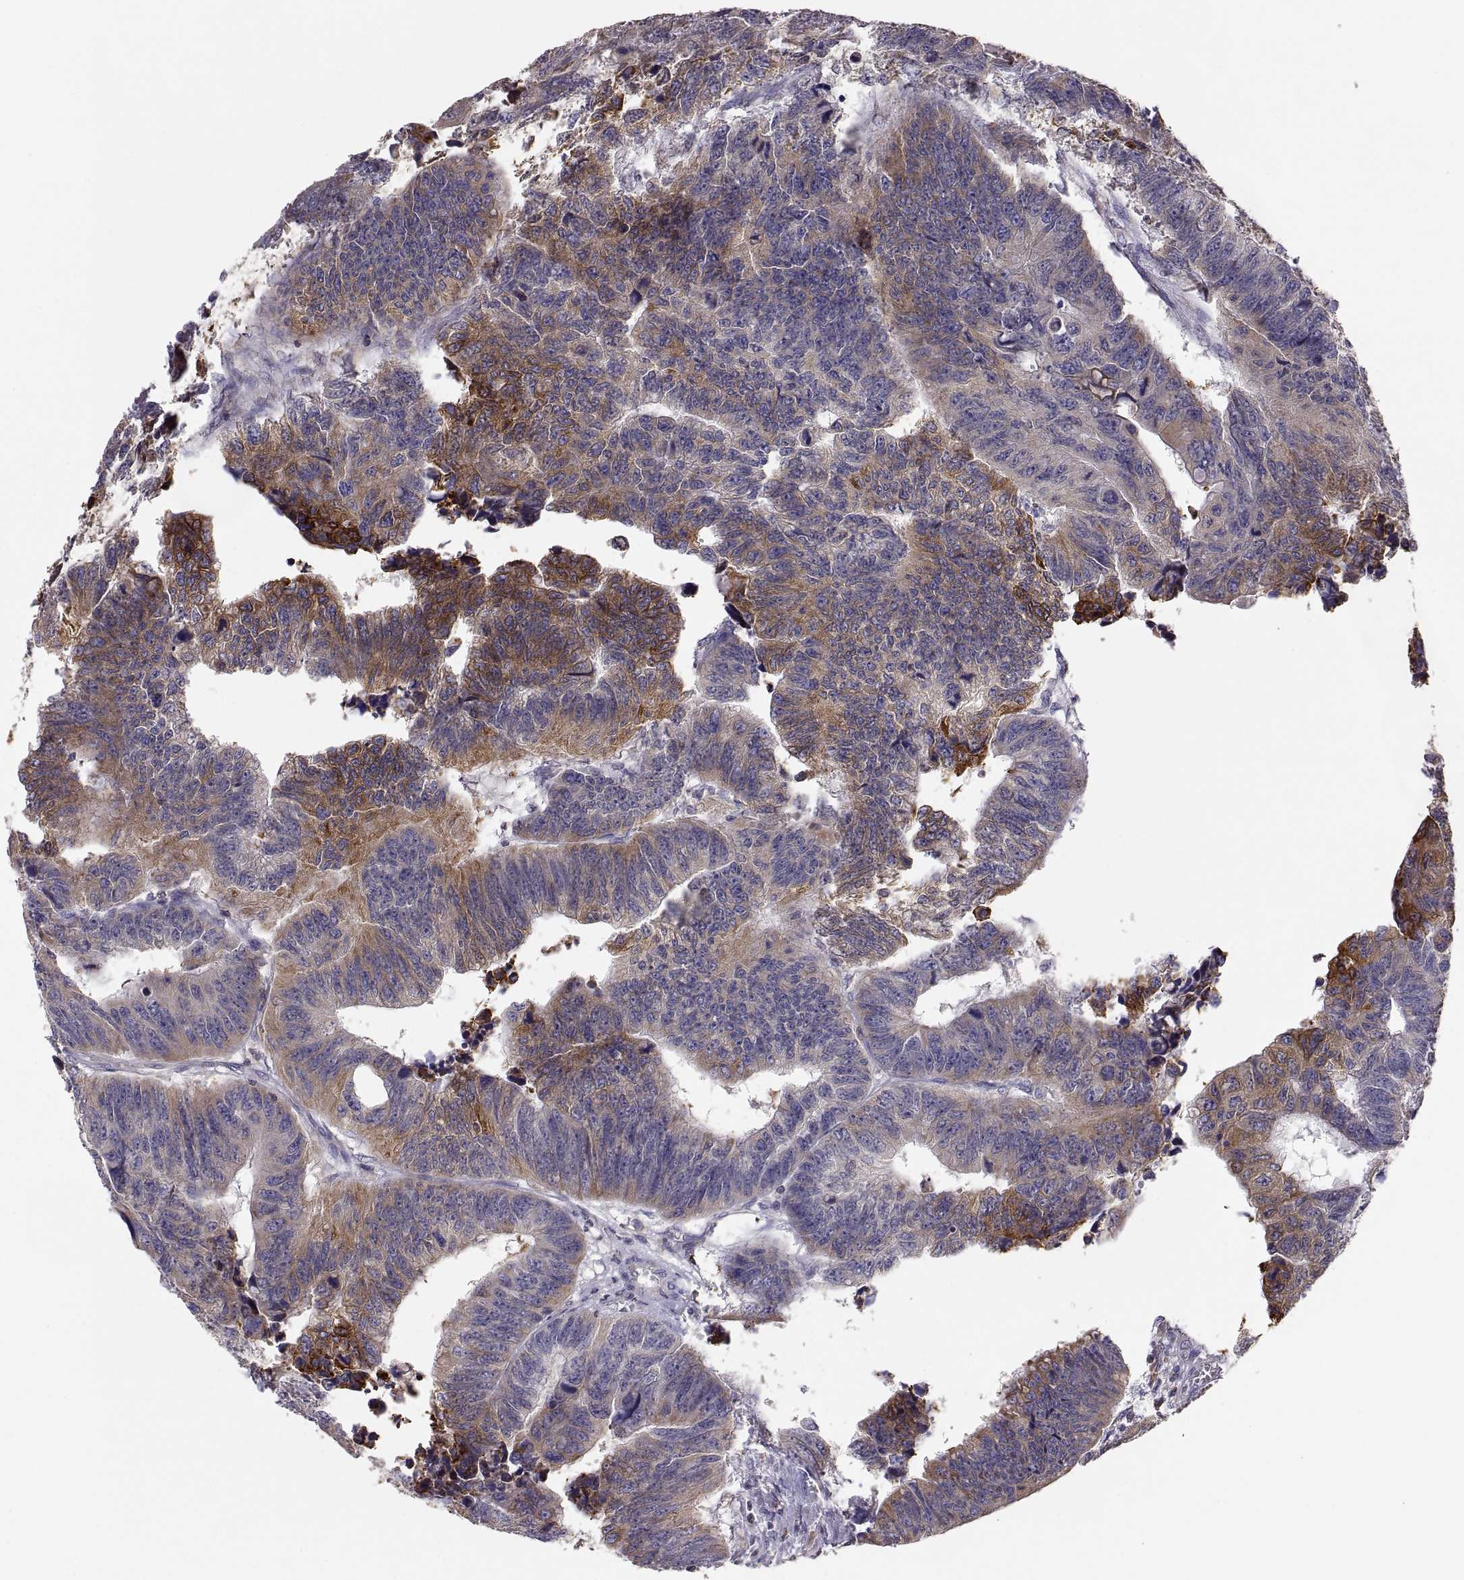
{"staining": {"intensity": "moderate", "quantity": "<25%", "location": "cytoplasmic/membranous"}, "tissue": "colorectal cancer", "cell_type": "Tumor cells", "image_type": "cancer", "snomed": [{"axis": "morphology", "description": "Adenocarcinoma, NOS"}, {"axis": "topography", "description": "Rectum"}], "caption": "Protein expression analysis of human colorectal adenocarcinoma reveals moderate cytoplasmic/membranous expression in about <25% of tumor cells.", "gene": "ERO1A", "patient": {"sex": "female", "age": 85}}